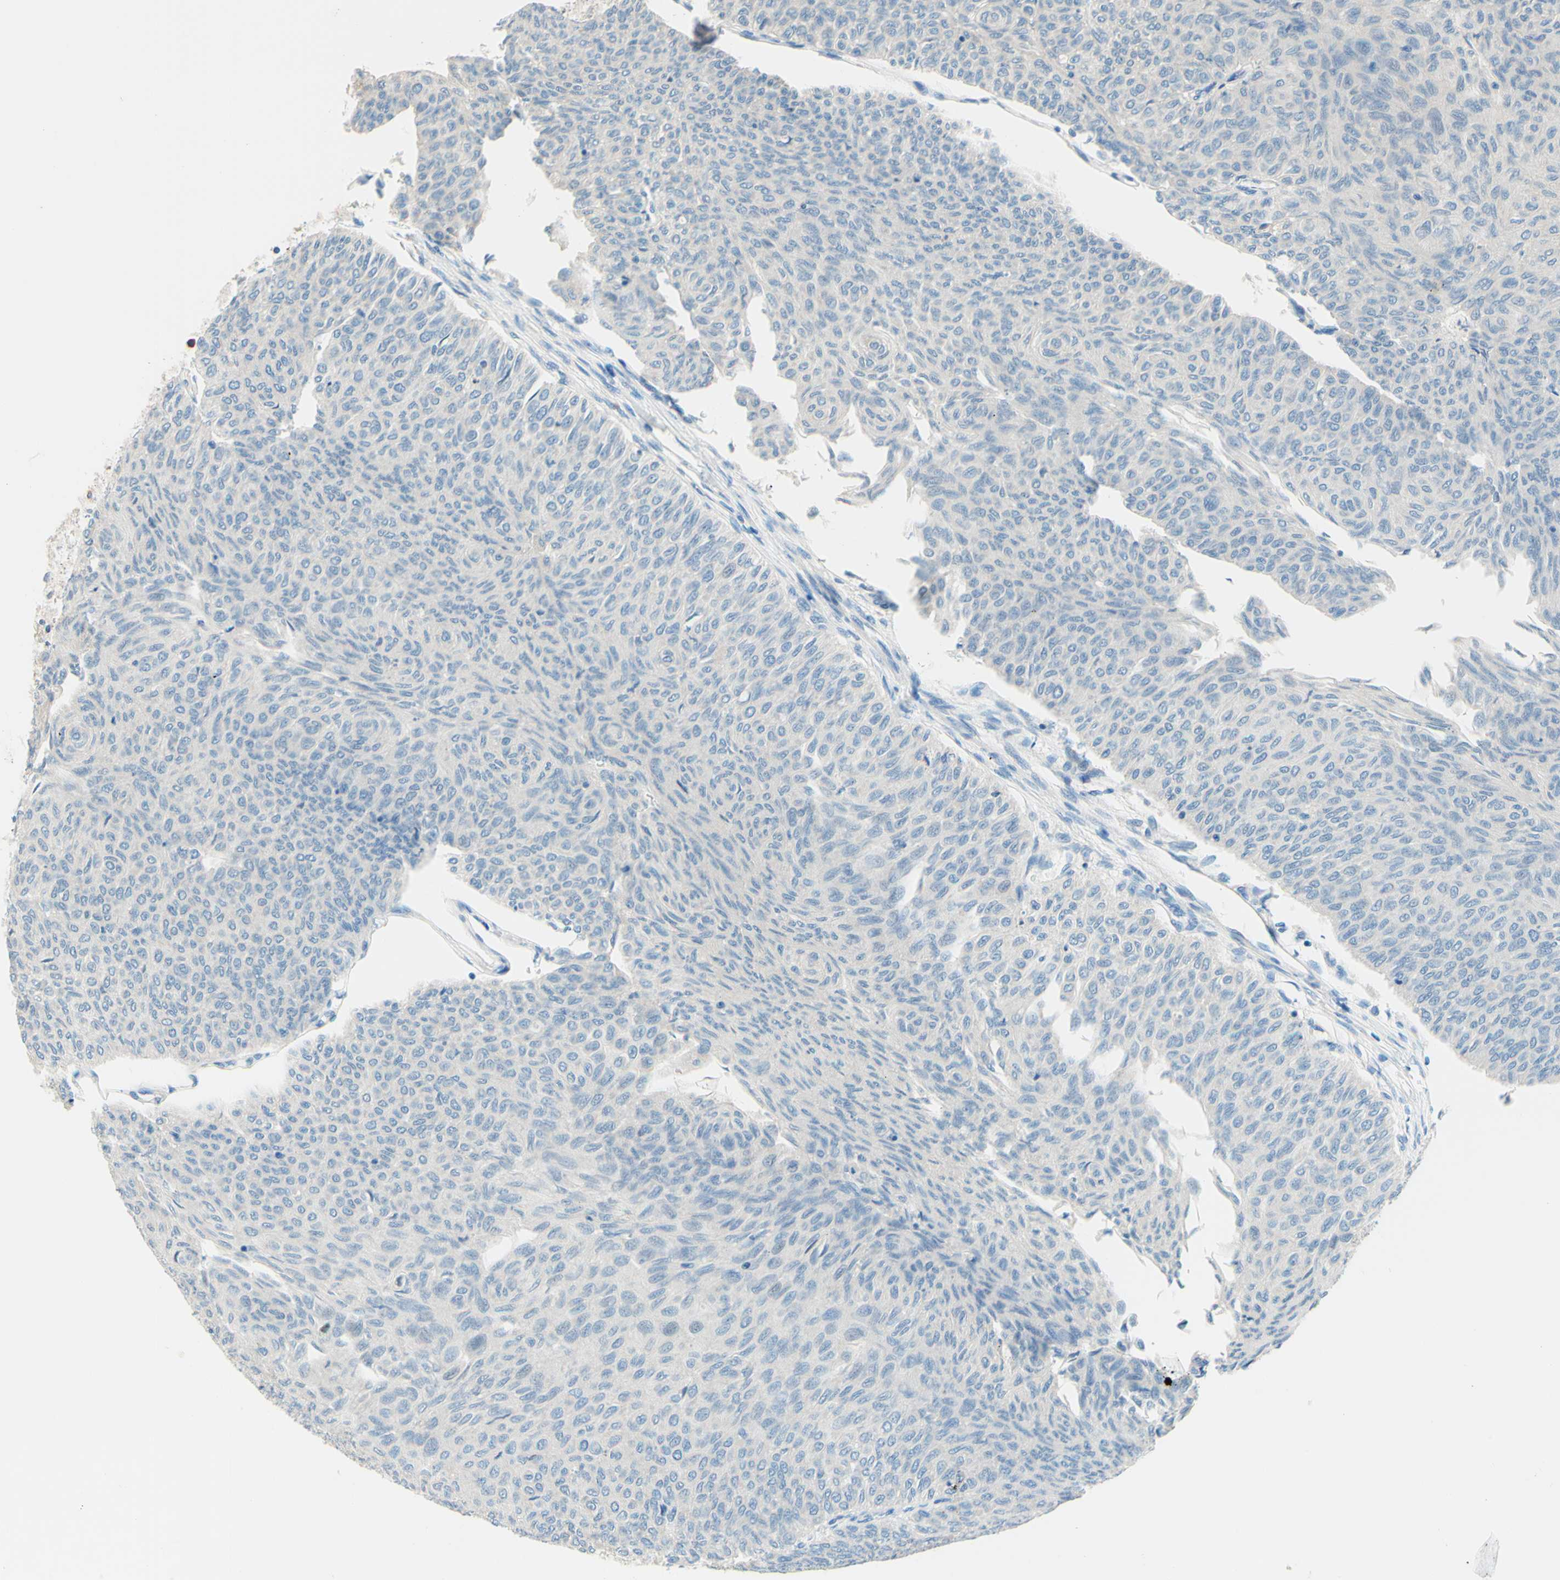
{"staining": {"intensity": "negative", "quantity": "none", "location": "none"}, "tissue": "urothelial cancer", "cell_type": "Tumor cells", "image_type": "cancer", "snomed": [{"axis": "morphology", "description": "Urothelial carcinoma, Low grade"}, {"axis": "topography", "description": "Urinary bladder"}], "caption": "The photomicrograph exhibits no staining of tumor cells in urothelial cancer.", "gene": "PASD1", "patient": {"sex": "male", "age": 78}}